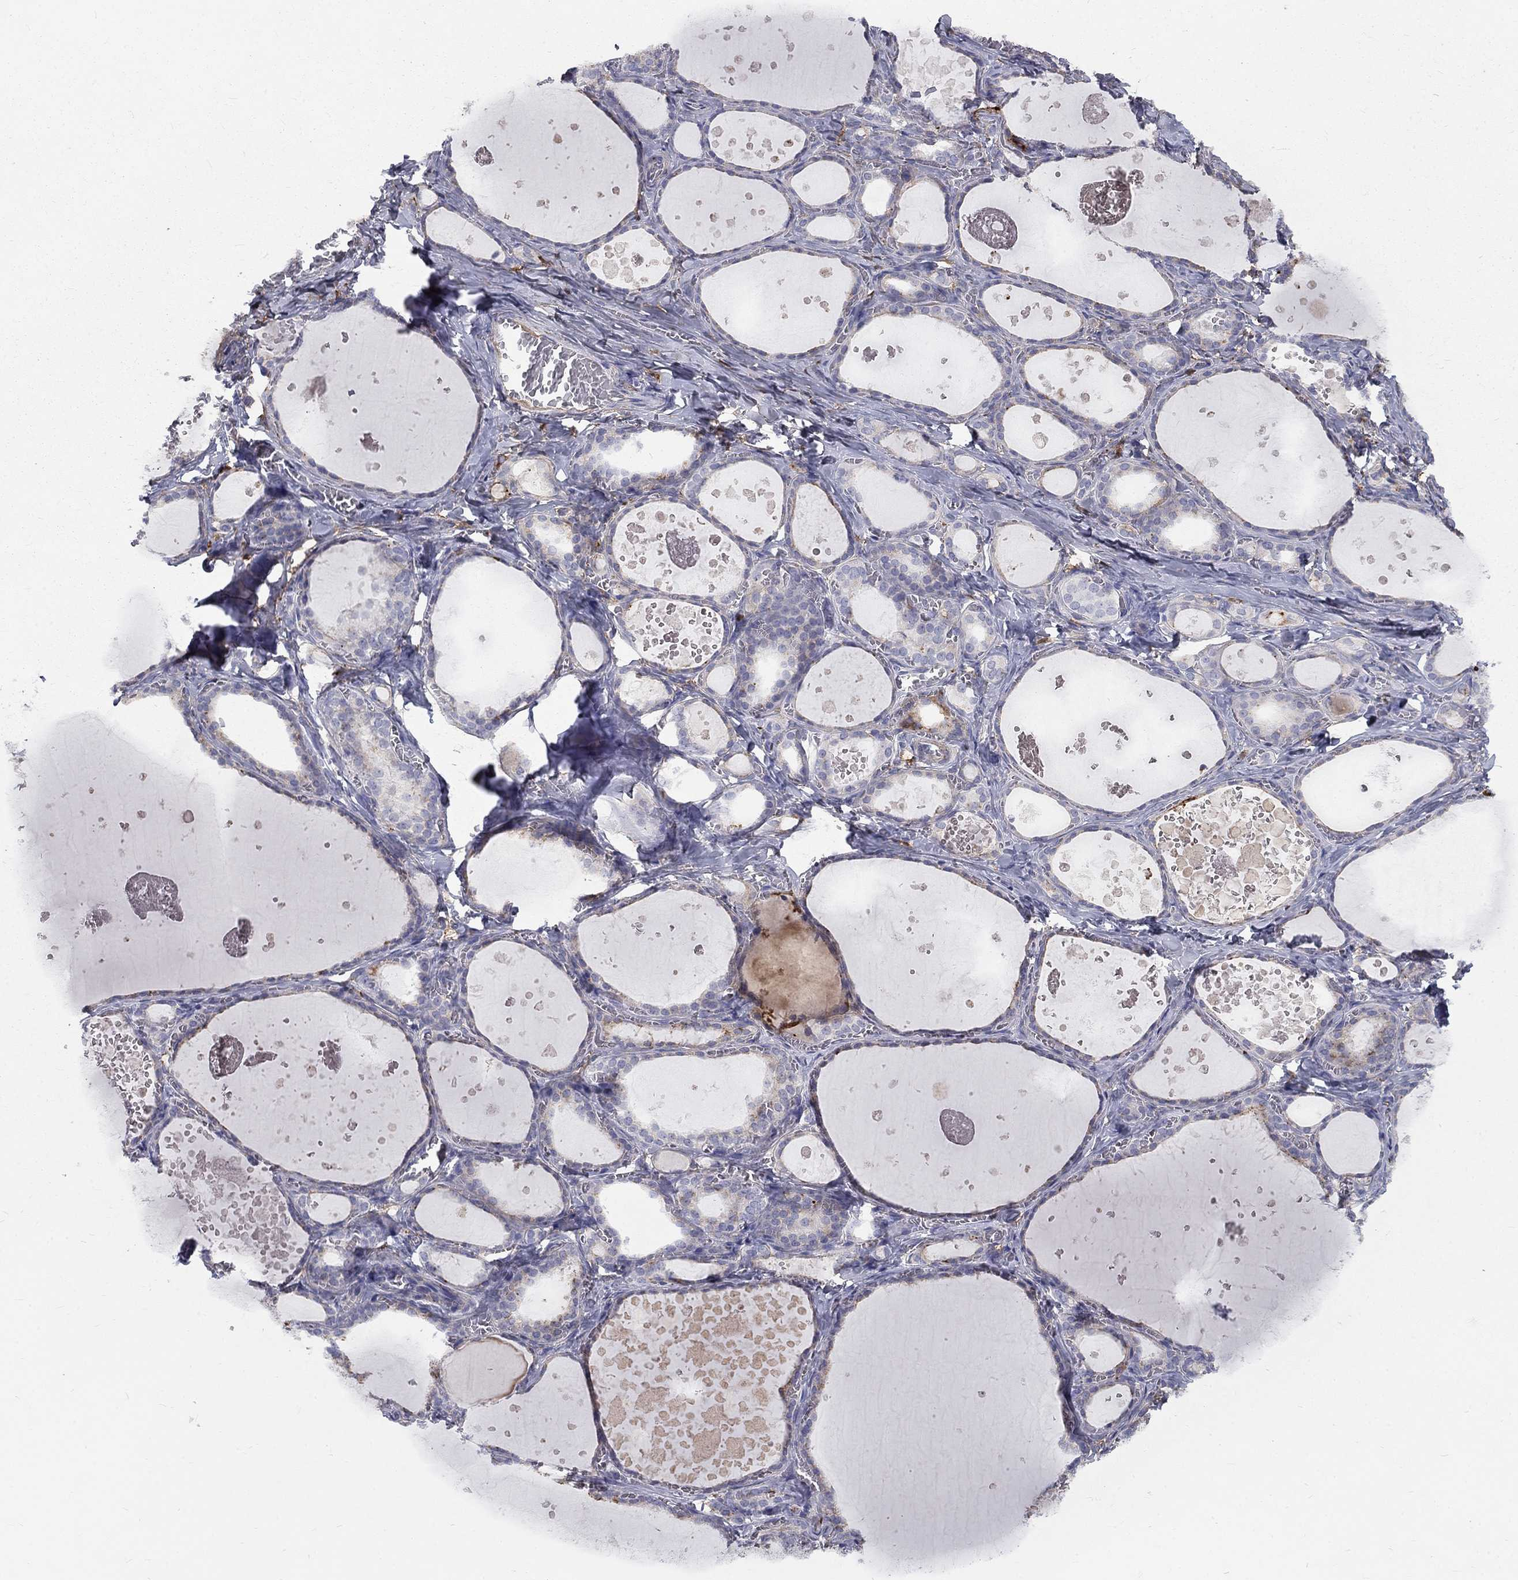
{"staining": {"intensity": "strong", "quantity": "25%-75%", "location": "cytoplasmic/membranous"}, "tissue": "thyroid gland", "cell_type": "Glandular cells", "image_type": "normal", "snomed": [{"axis": "morphology", "description": "Normal tissue, NOS"}, {"axis": "topography", "description": "Thyroid gland"}], "caption": "The image exhibits staining of unremarkable thyroid gland, revealing strong cytoplasmic/membranous protein positivity (brown color) within glandular cells.", "gene": "EPDR1", "patient": {"sex": "female", "age": 56}}